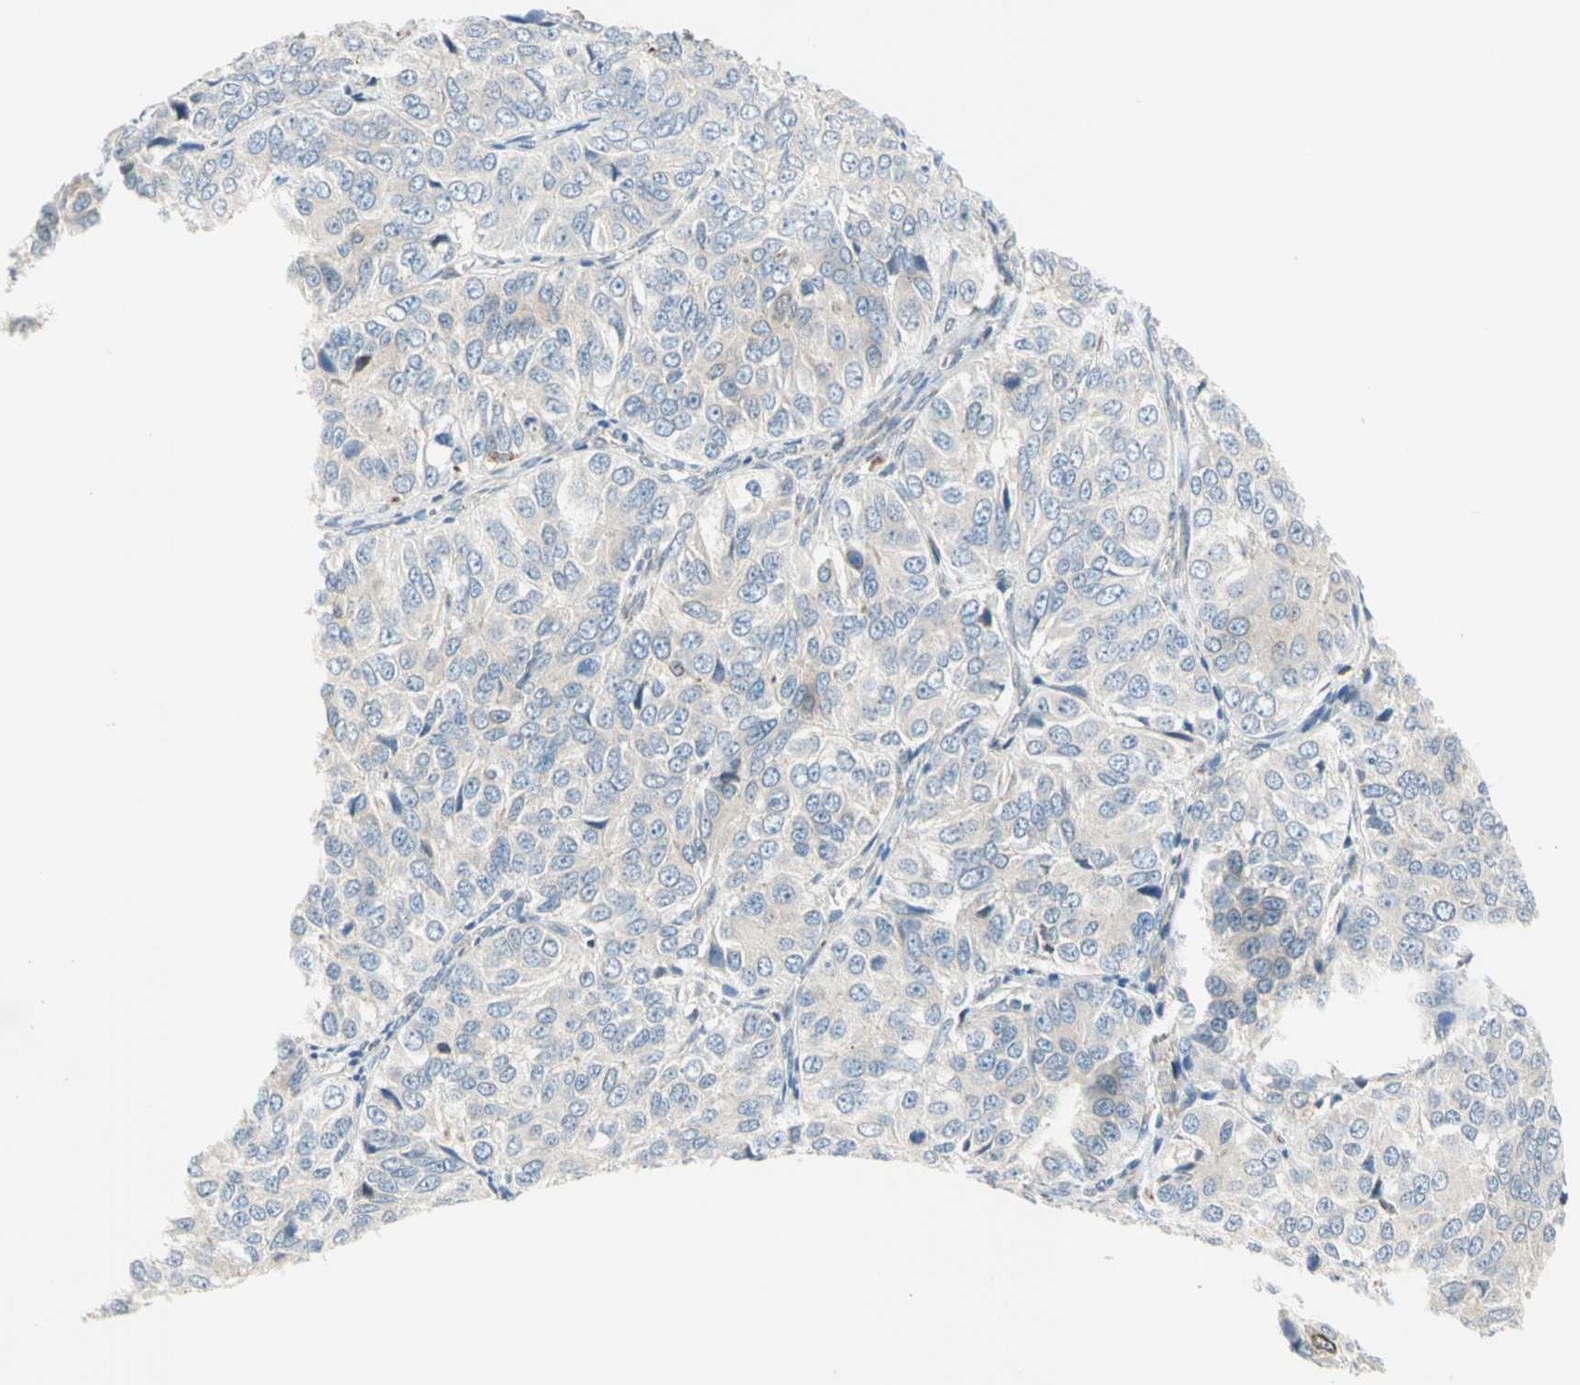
{"staining": {"intensity": "weak", "quantity": ">75%", "location": "cytoplasmic/membranous"}, "tissue": "ovarian cancer", "cell_type": "Tumor cells", "image_type": "cancer", "snomed": [{"axis": "morphology", "description": "Carcinoma, endometroid"}, {"axis": "topography", "description": "Ovary"}], "caption": "Immunohistochemistry (IHC) histopathology image of ovarian endometroid carcinoma stained for a protein (brown), which reveals low levels of weak cytoplasmic/membranous staining in about >75% of tumor cells.", "gene": "TRAF2", "patient": {"sex": "female", "age": 51}}